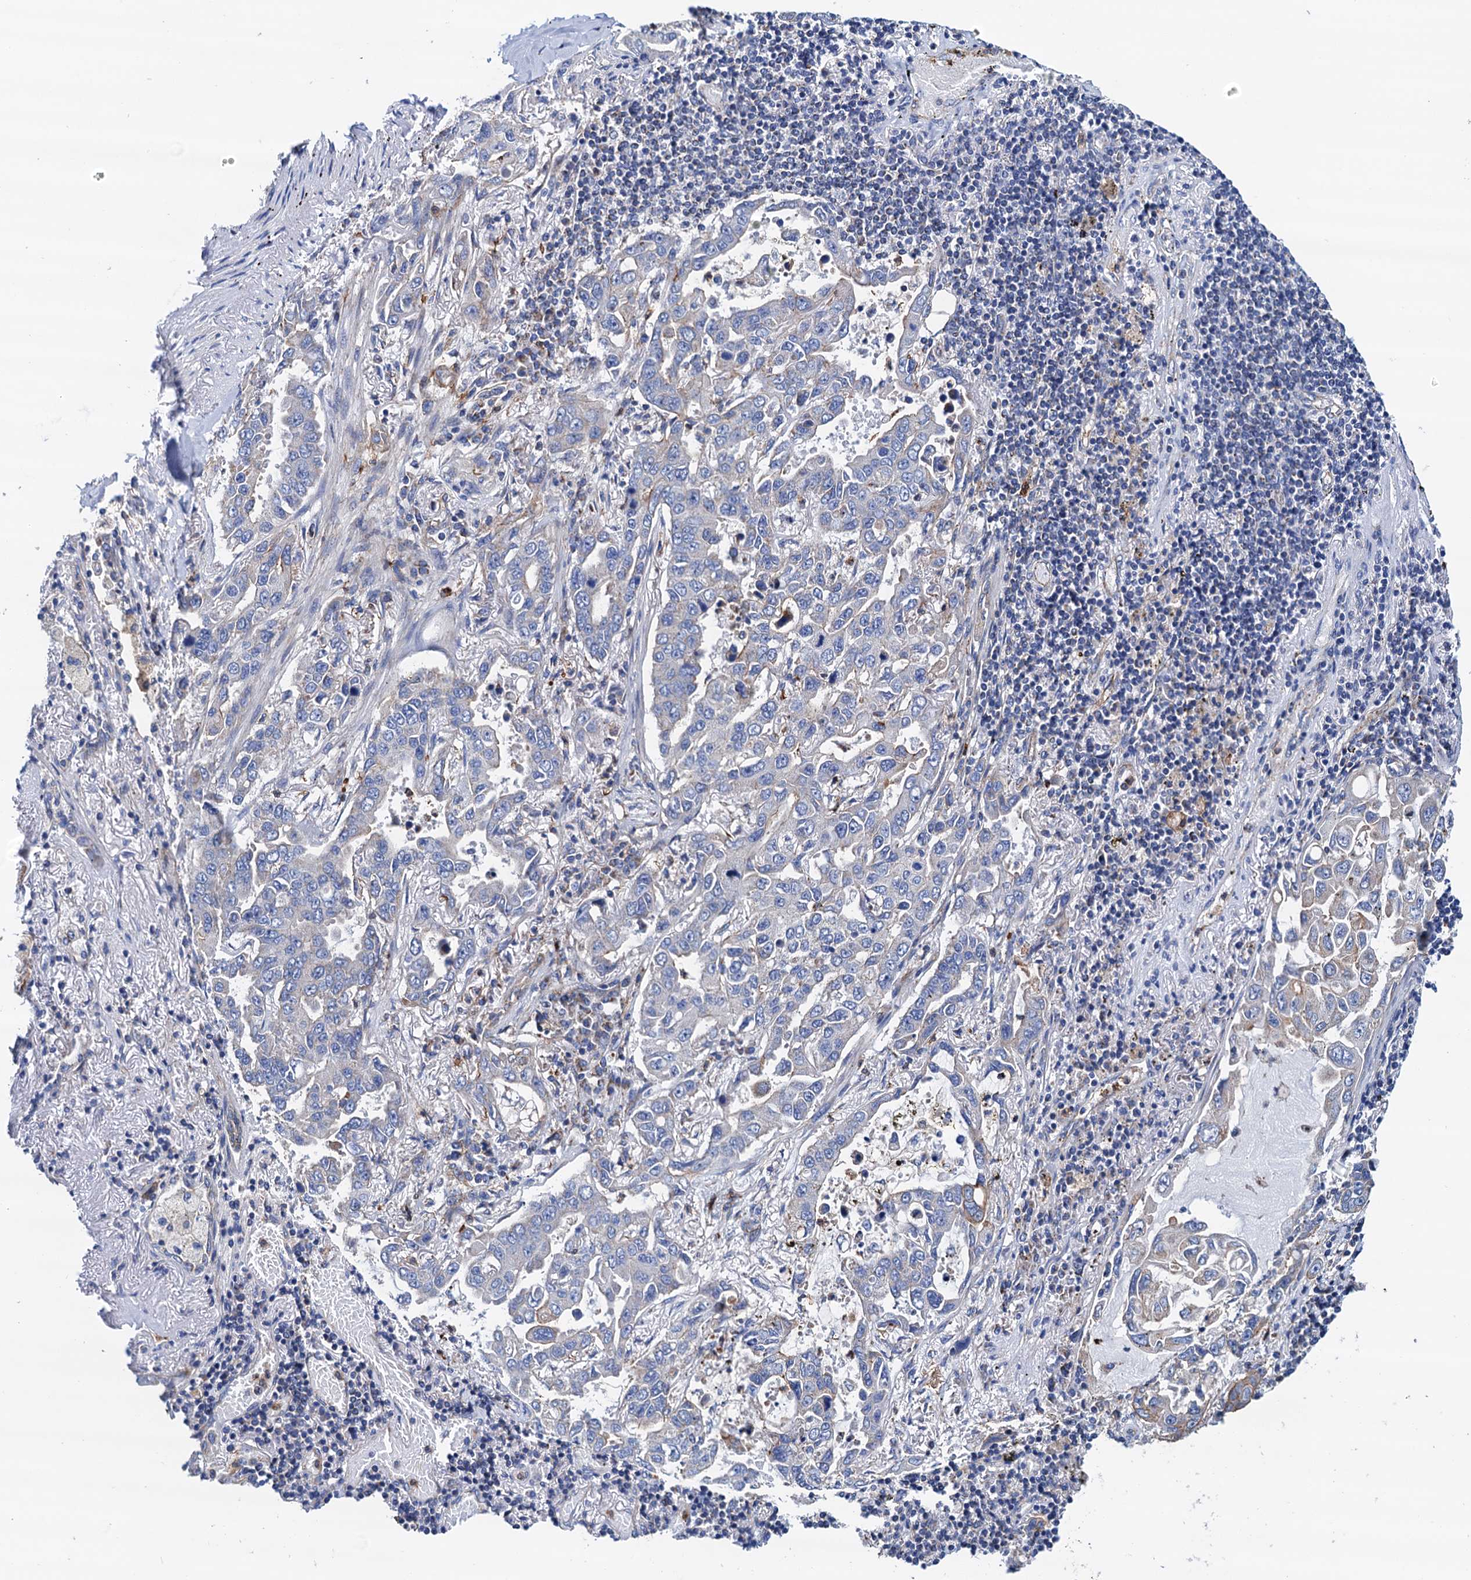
{"staining": {"intensity": "negative", "quantity": "none", "location": "none"}, "tissue": "lung cancer", "cell_type": "Tumor cells", "image_type": "cancer", "snomed": [{"axis": "morphology", "description": "Adenocarcinoma, NOS"}, {"axis": "topography", "description": "Lung"}], "caption": "An IHC histopathology image of adenocarcinoma (lung) is shown. There is no staining in tumor cells of adenocarcinoma (lung).", "gene": "RASSF9", "patient": {"sex": "male", "age": 64}}